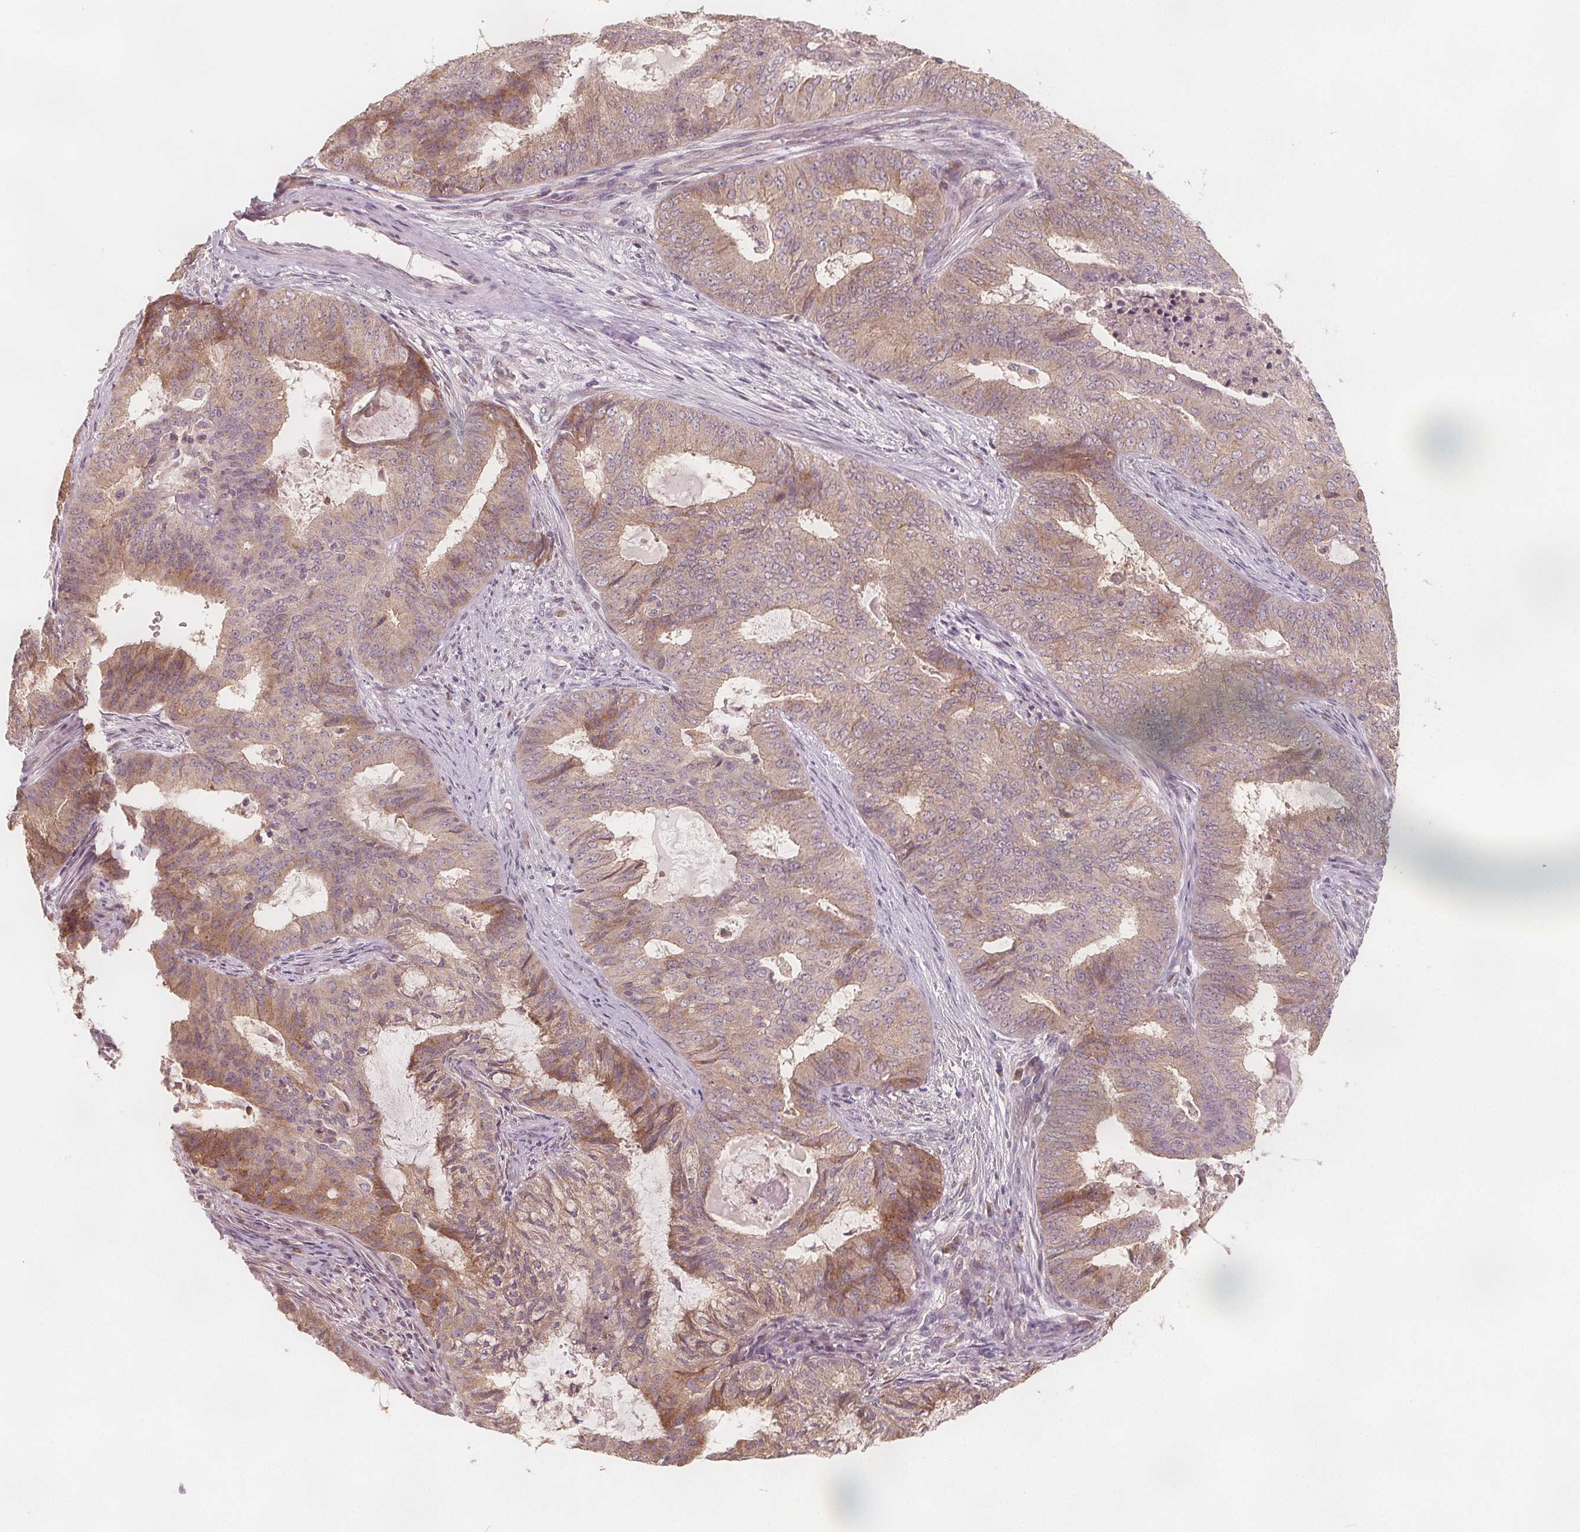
{"staining": {"intensity": "weak", "quantity": "25%-75%", "location": "cytoplasmic/membranous"}, "tissue": "endometrial cancer", "cell_type": "Tumor cells", "image_type": "cancer", "snomed": [{"axis": "morphology", "description": "Adenocarcinoma, NOS"}, {"axis": "topography", "description": "Endometrium"}], "caption": "Endometrial cancer stained with a protein marker exhibits weak staining in tumor cells.", "gene": "NCSTN", "patient": {"sex": "female", "age": 62}}